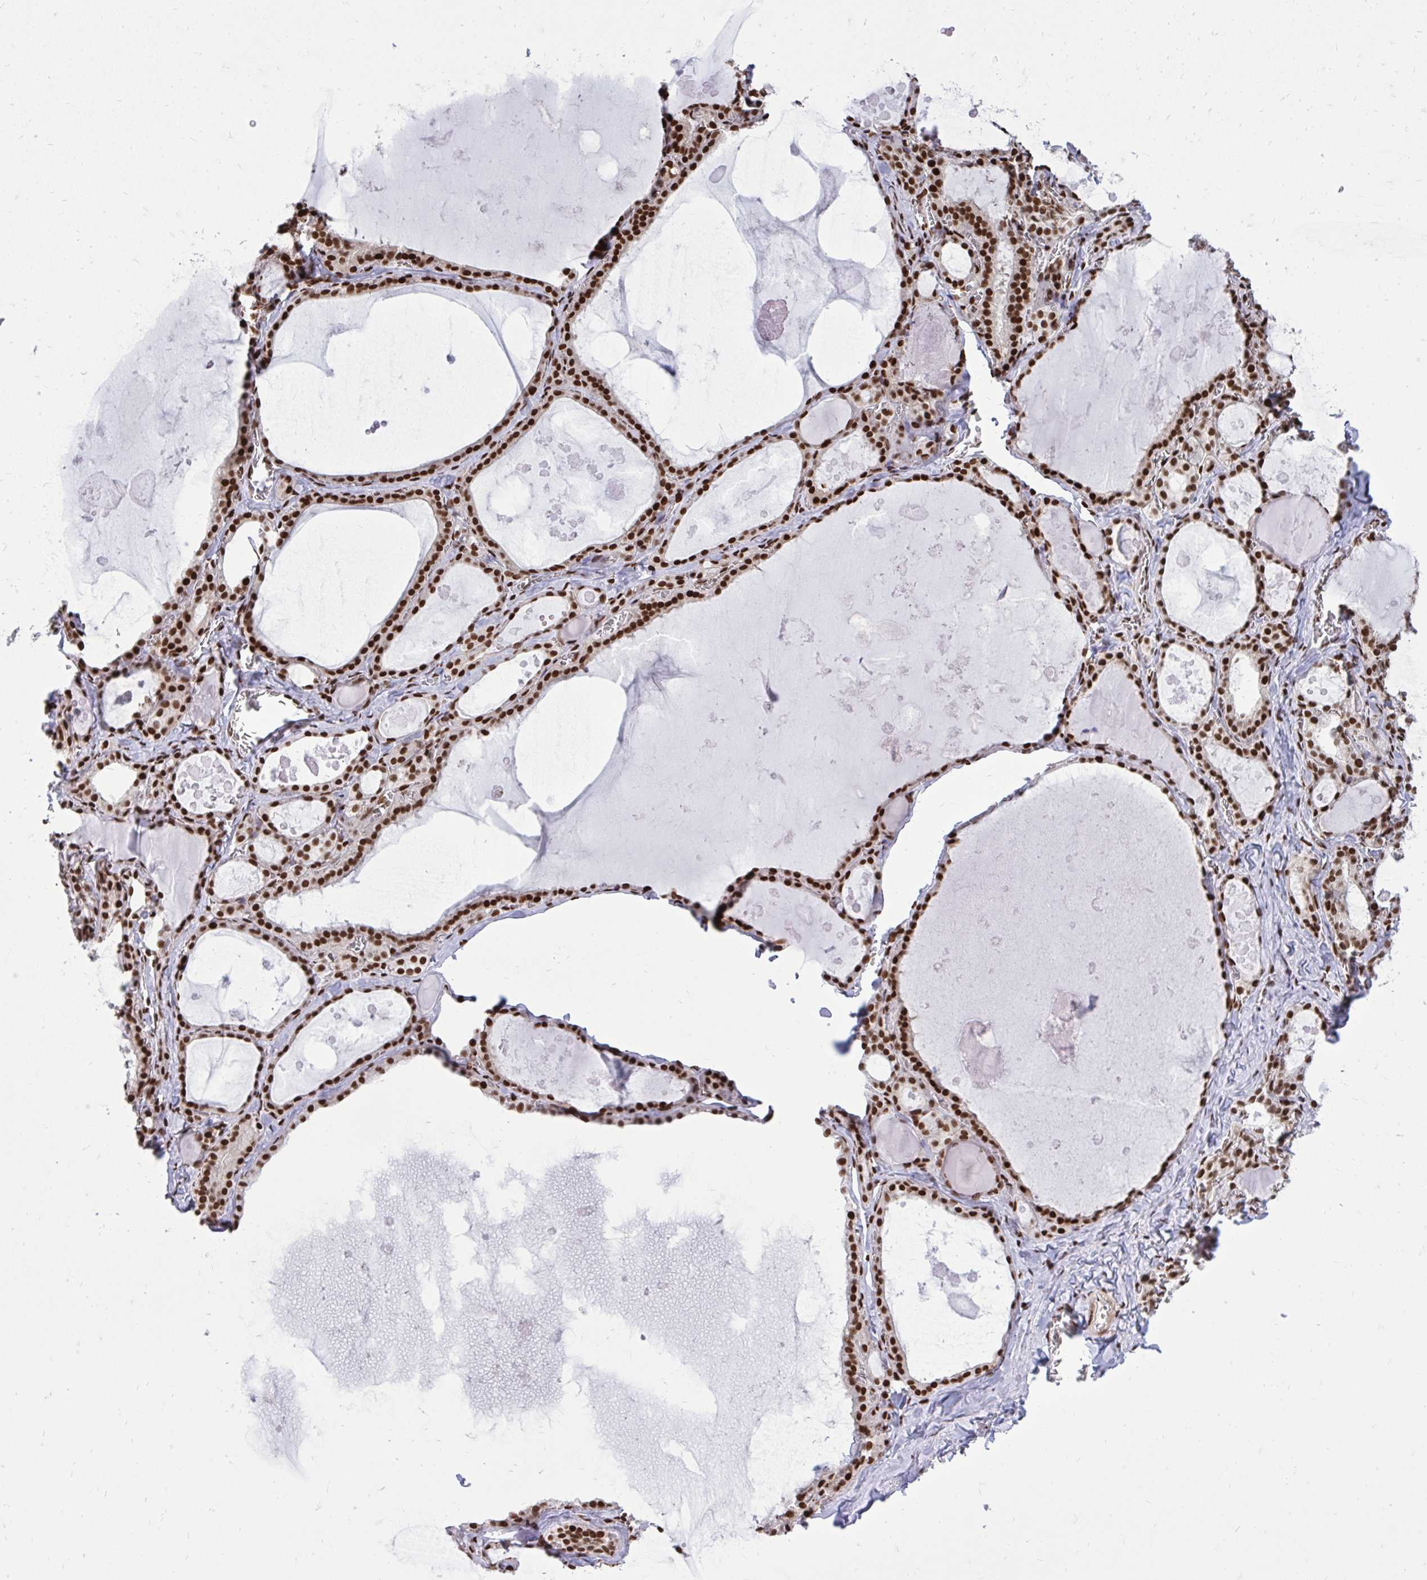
{"staining": {"intensity": "strong", "quantity": ">75%", "location": "nuclear"}, "tissue": "thyroid gland", "cell_type": "Glandular cells", "image_type": "normal", "snomed": [{"axis": "morphology", "description": "Normal tissue, NOS"}, {"axis": "topography", "description": "Thyroid gland"}], "caption": "Protein expression analysis of benign human thyroid gland reveals strong nuclear expression in approximately >75% of glandular cells. (DAB = brown stain, brightfield microscopy at high magnification).", "gene": "TBL1Y", "patient": {"sex": "male", "age": 56}}